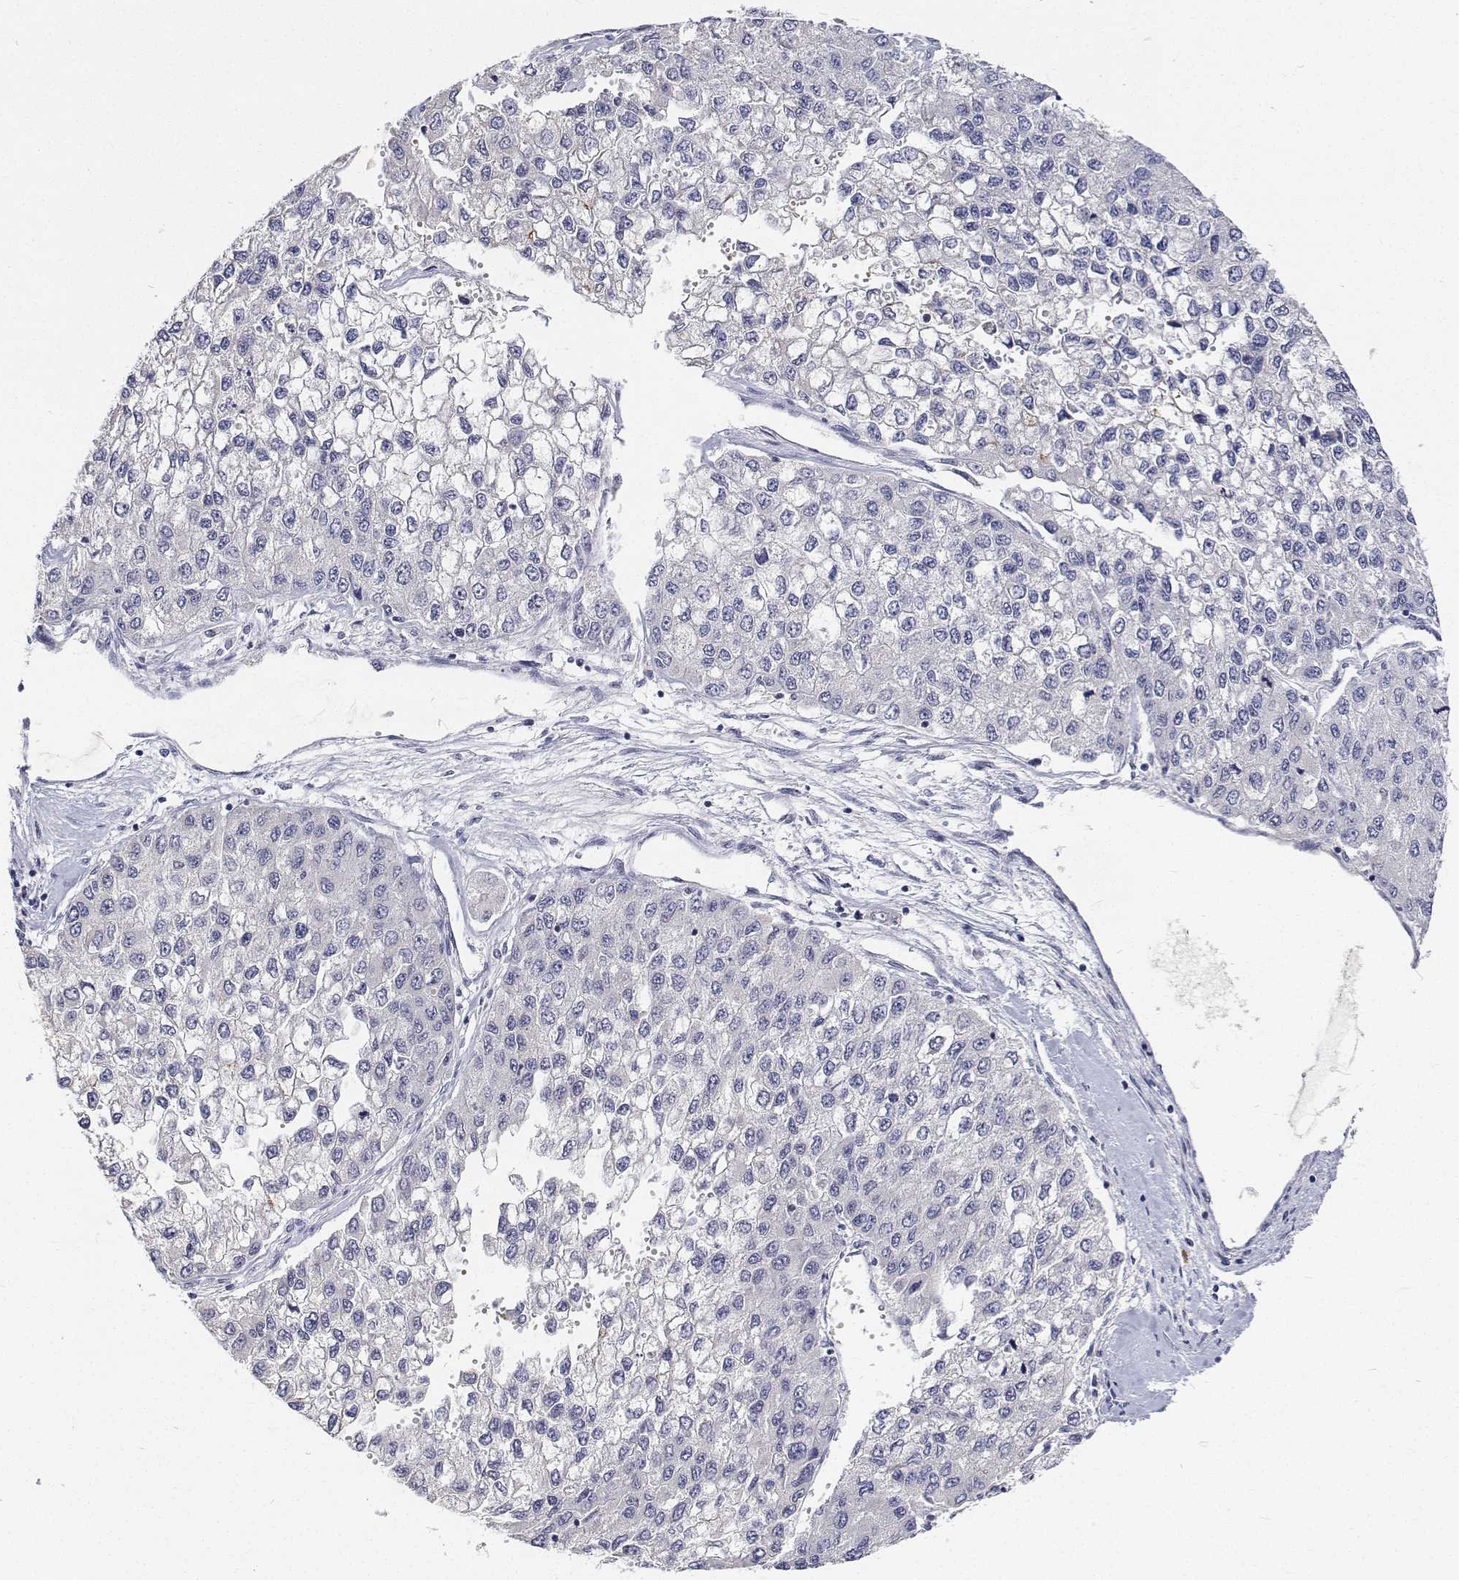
{"staining": {"intensity": "negative", "quantity": "none", "location": "none"}, "tissue": "liver cancer", "cell_type": "Tumor cells", "image_type": "cancer", "snomed": [{"axis": "morphology", "description": "Carcinoma, Hepatocellular, NOS"}, {"axis": "topography", "description": "Liver"}], "caption": "An IHC photomicrograph of liver cancer is shown. There is no staining in tumor cells of liver cancer.", "gene": "ATRX", "patient": {"sex": "female", "age": 66}}